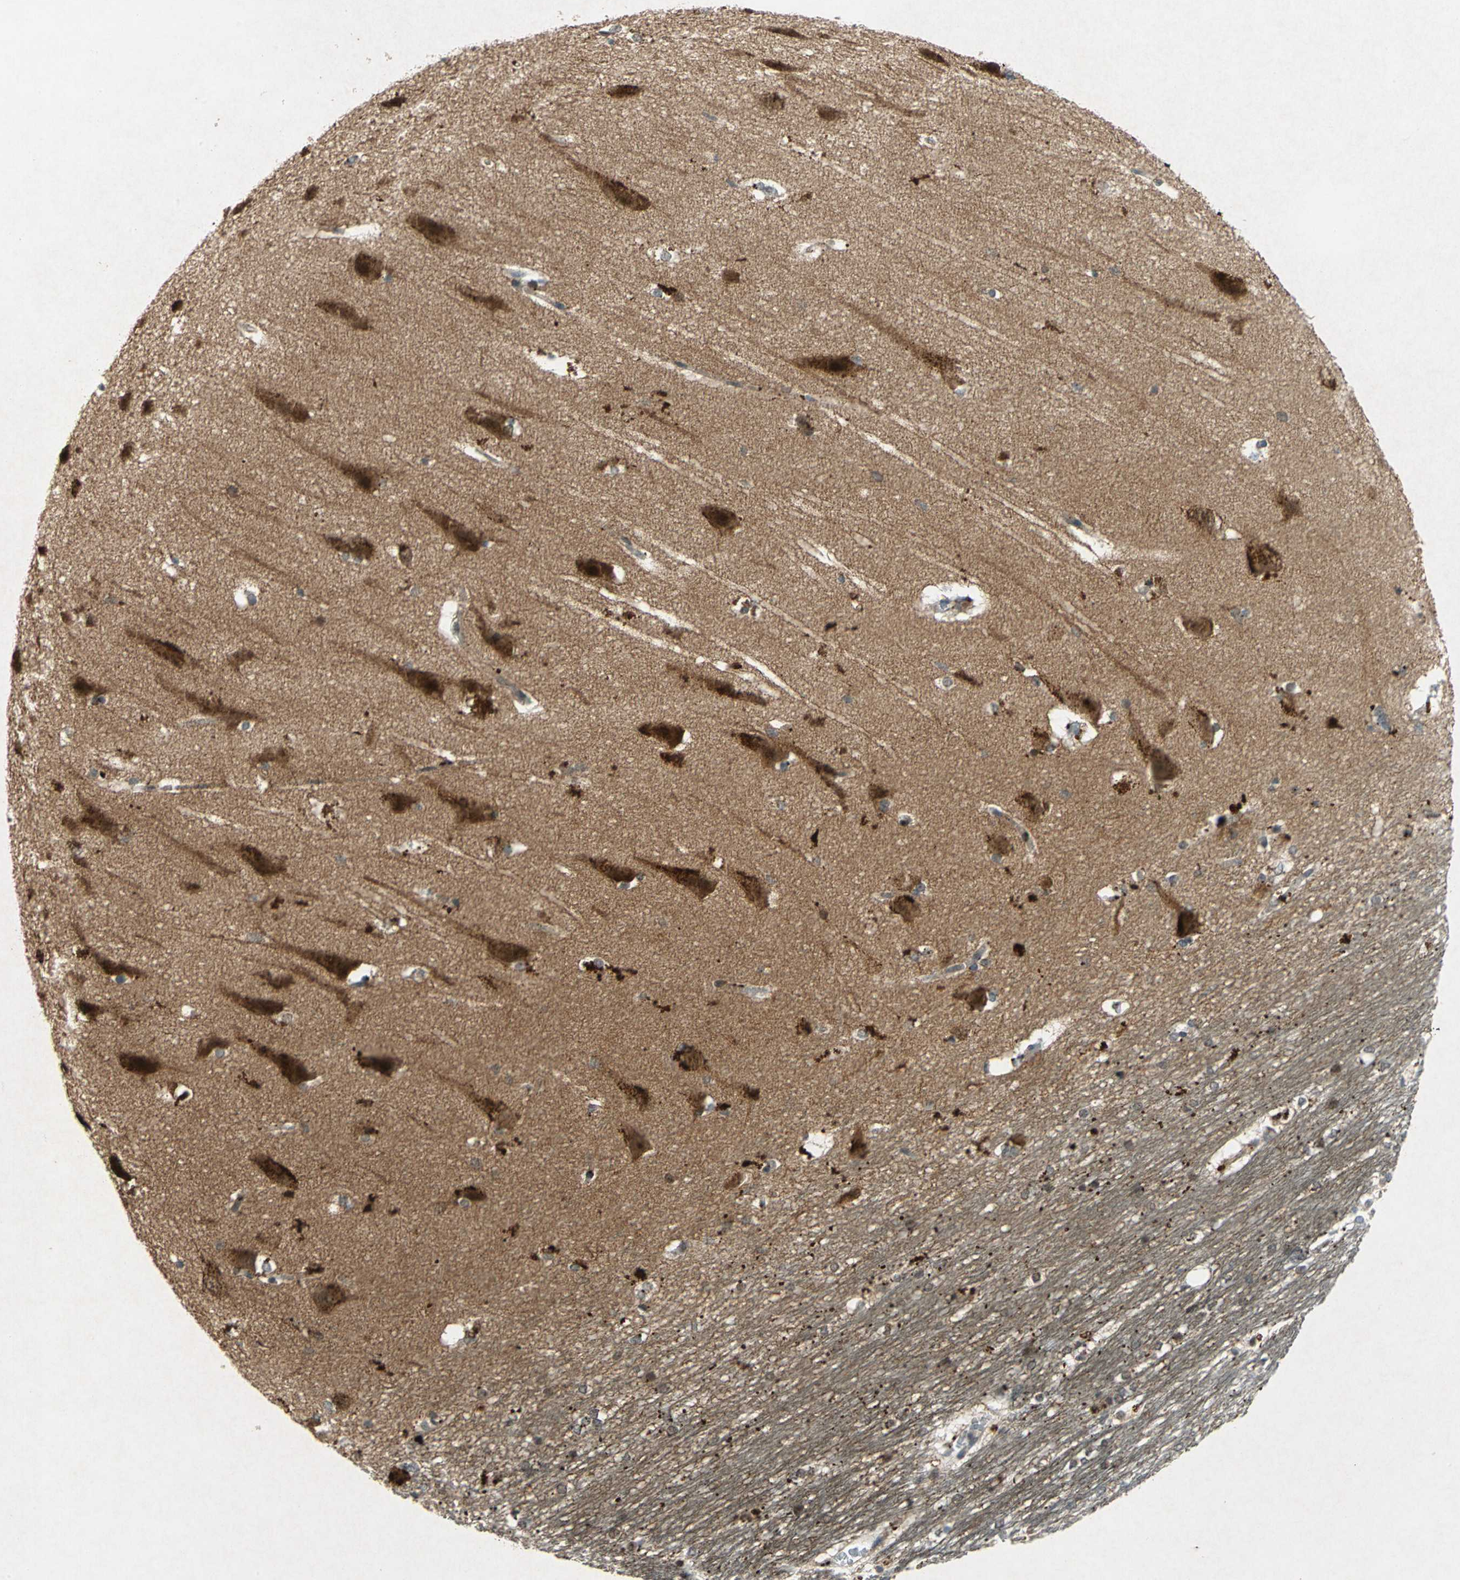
{"staining": {"intensity": "negative", "quantity": "none", "location": "none"}, "tissue": "hippocampus", "cell_type": "Glial cells", "image_type": "normal", "snomed": [{"axis": "morphology", "description": "Normal tissue, NOS"}, {"axis": "topography", "description": "Hippocampus"}], "caption": "High magnification brightfield microscopy of unremarkable hippocampus stained with DAB (brown) and counterstained with hematoxylin (blue): glial cells show no significant expression.", "gene": "PIN1", "patient": {"sex": "female", "age": 19}}